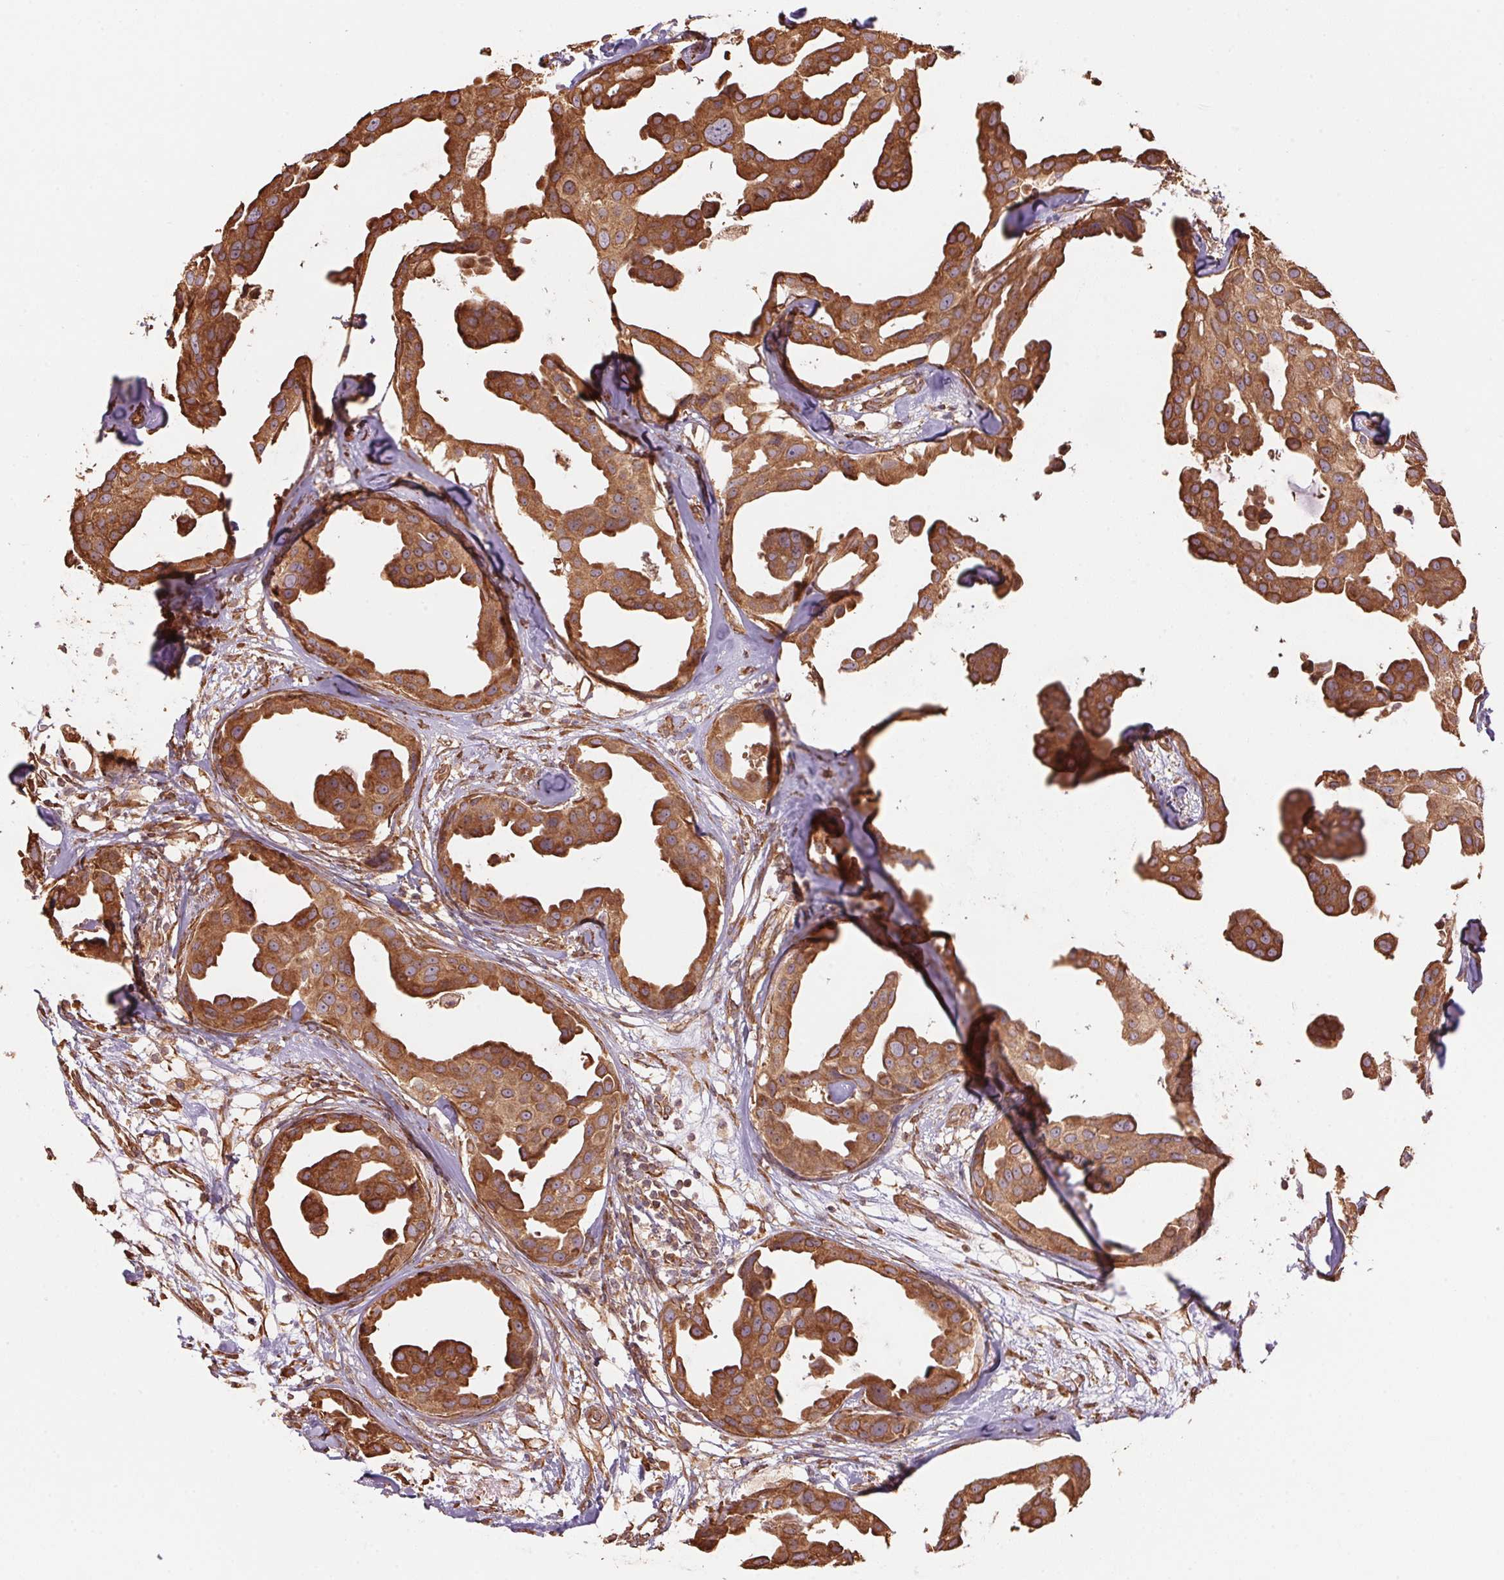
{"staining": {"intensity": "moderate", "quantity": ">75%", "location": "cytoplasmic/membranous"}, "tissue": "breast cancer", "cell_type": "Tumor cells", "image_type": "cancer", "snomed": [{"axis": "morphology", "description": "Duct carcinoma"}, {"axis": "topography", "description": "Breast"}], "caption": "Immunohistochemistry (DAB (3,3'-diaminobenzidine)) staining of breast cancer (intraductal carcinoma) reveals moderate cytoplasmic/membranous protein staining in about >75% of tumor cells.", "gene": "C6orf163", "patient": {"sex": "female", "age": 38}}